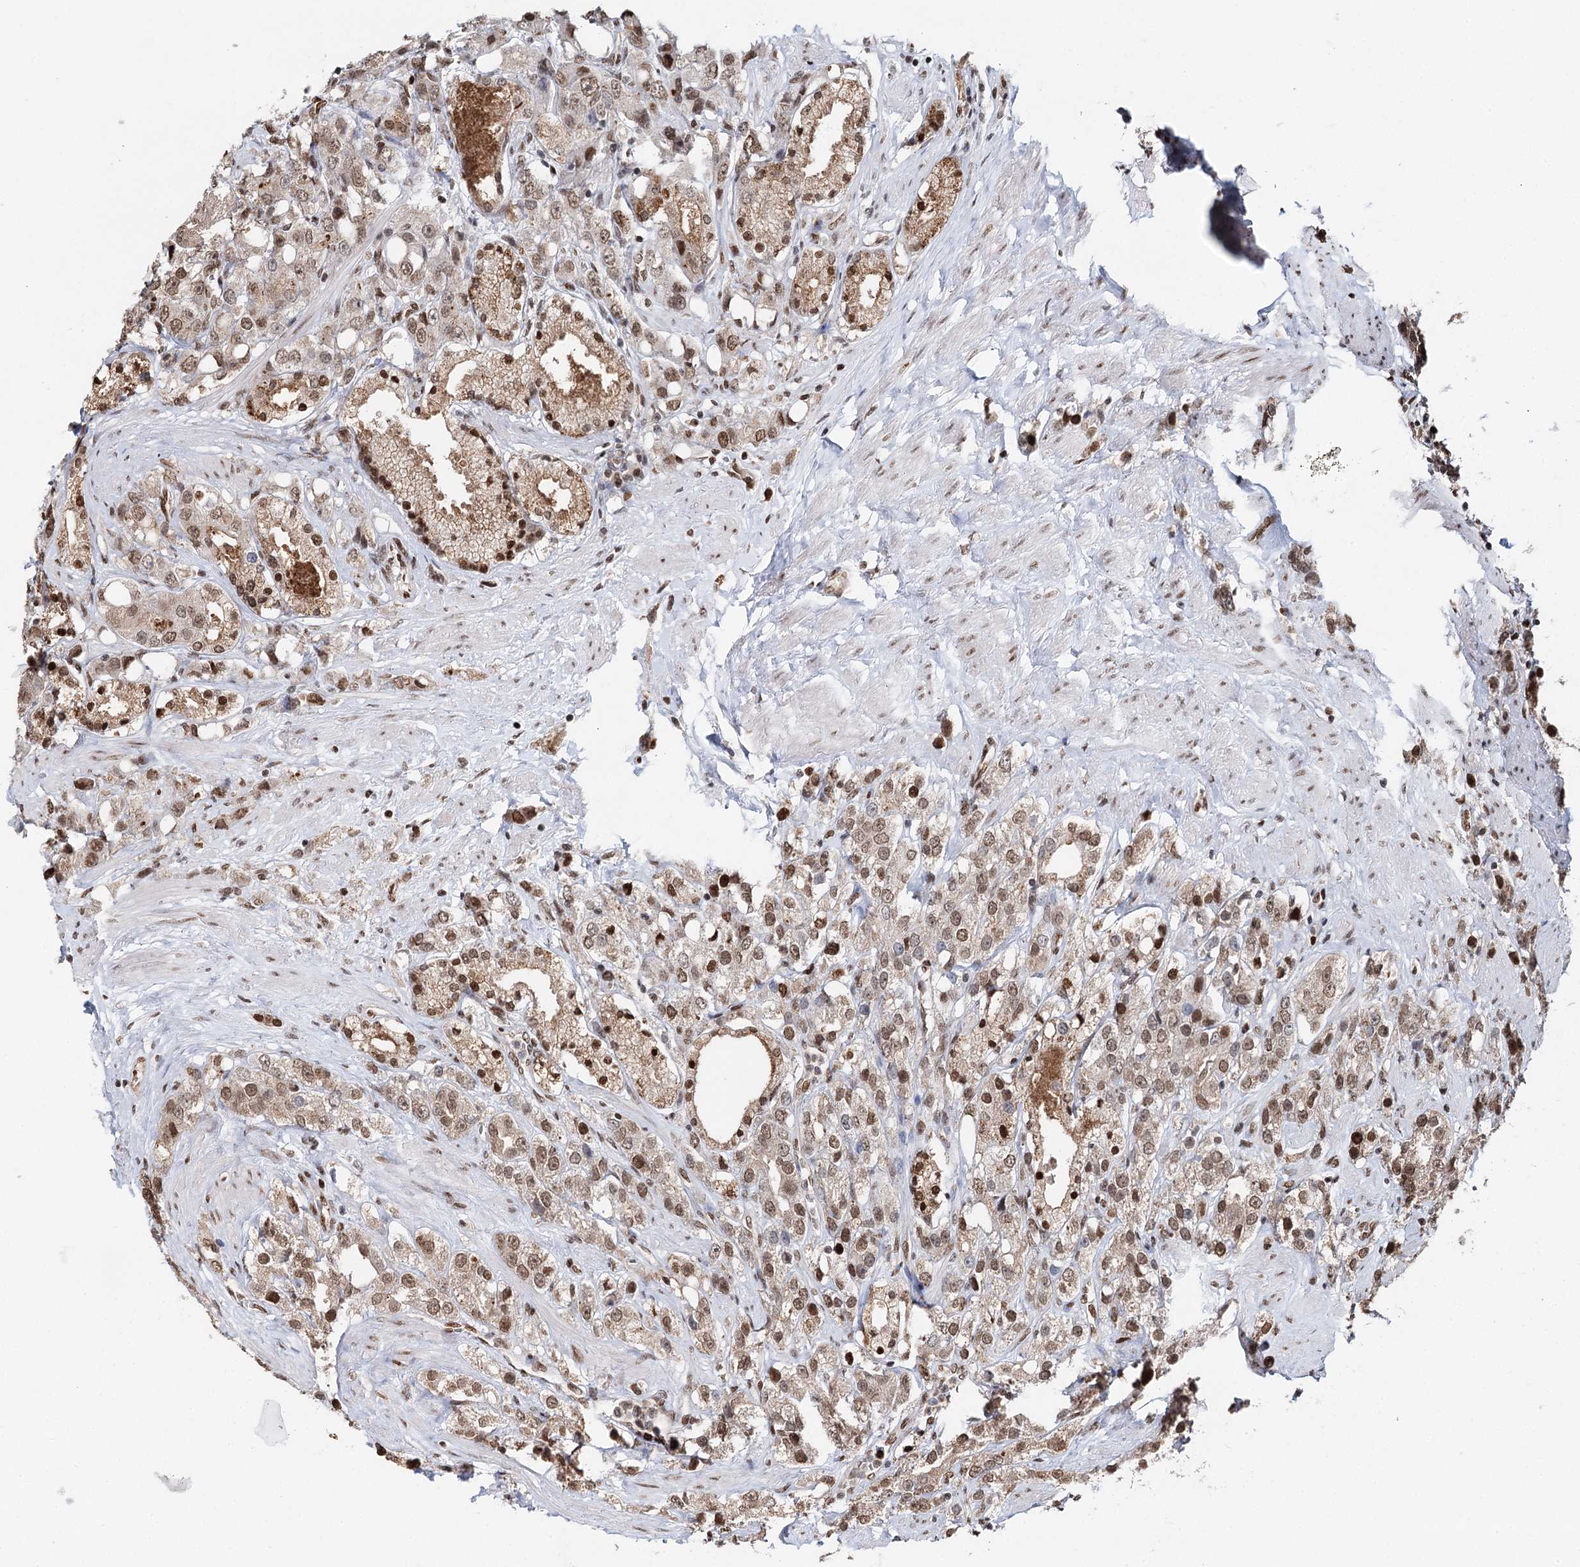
{"staining": {"intensity": "moderate", "quantity": ">75%", "location": "nuclear"}, "tissue": "prostate cancer", "cell_type": "Tumor cells", "image_type": "cancer", "snomed": [{"axis": "morphology", "description": "Adenocarcinoma, NOS"}, {"axis": "topography", "description": "Prostate"}], "caption": "High-power microscopy captured an immunohistochemistry (IHC) image of prostate cancer (adenocarcinoma), revealing moderate nuclear expression in approximately >75% of tumor cells.", "gene": "RPS27A", "patient": {"sex": "male", "age": 79}}